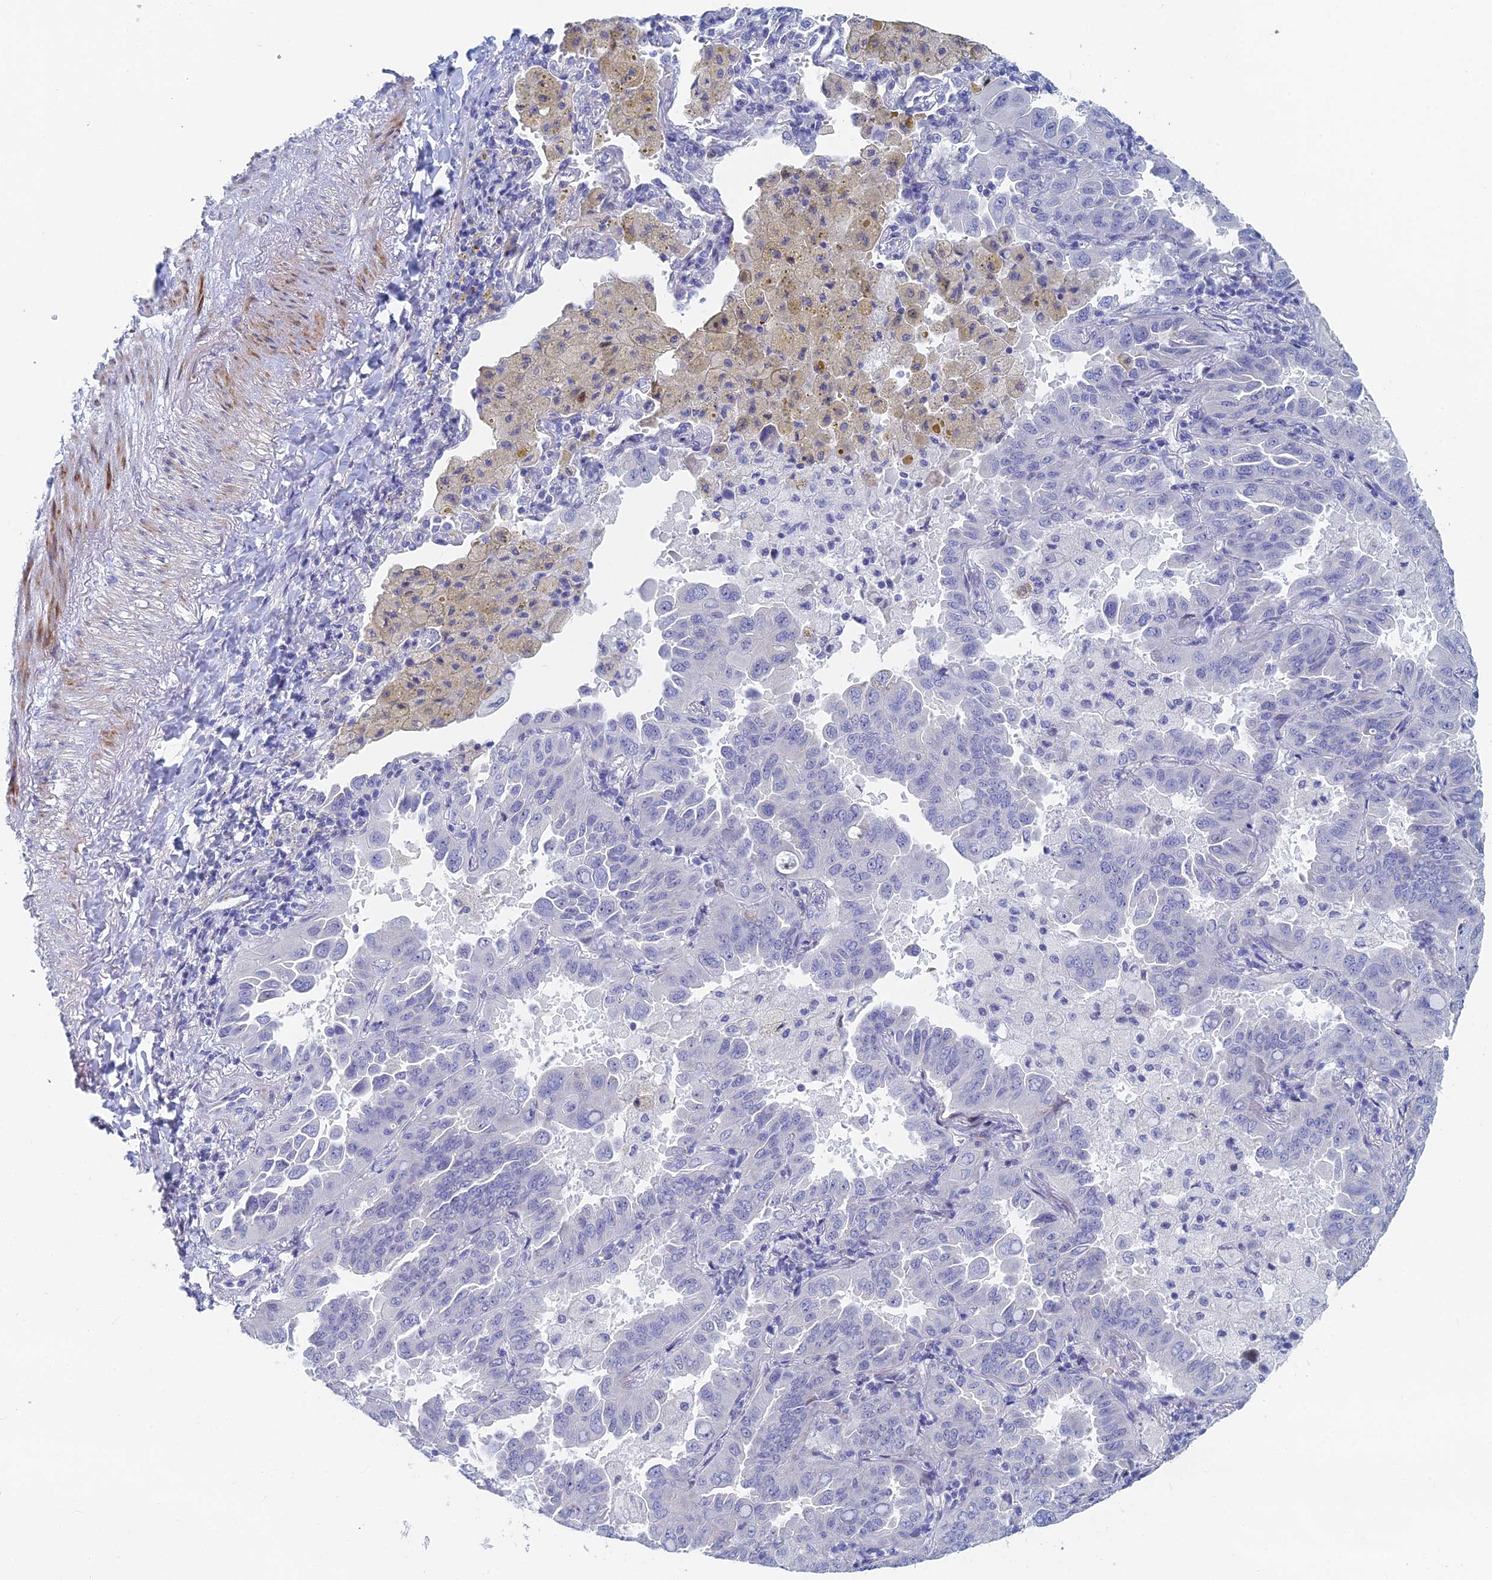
{"staining": {"intensity": "negative", "quantity": "none", "location": "none"}, "tissue": "lung cancer", "cell_type": "Tumor cells", "image_type": "cancer", "snomed": [{"axis": "morphology", "description": "Adenocarcinoma, NOS"}, {"axis": "topography", "description": "Lung"}], "caption": "The immunohistochemistry (IHC) histopathology image has no significant positivity in tumor cells of lung cancer tissue.", "gene": "DRGX", "patient": {"sex": "male", "age": 64}}